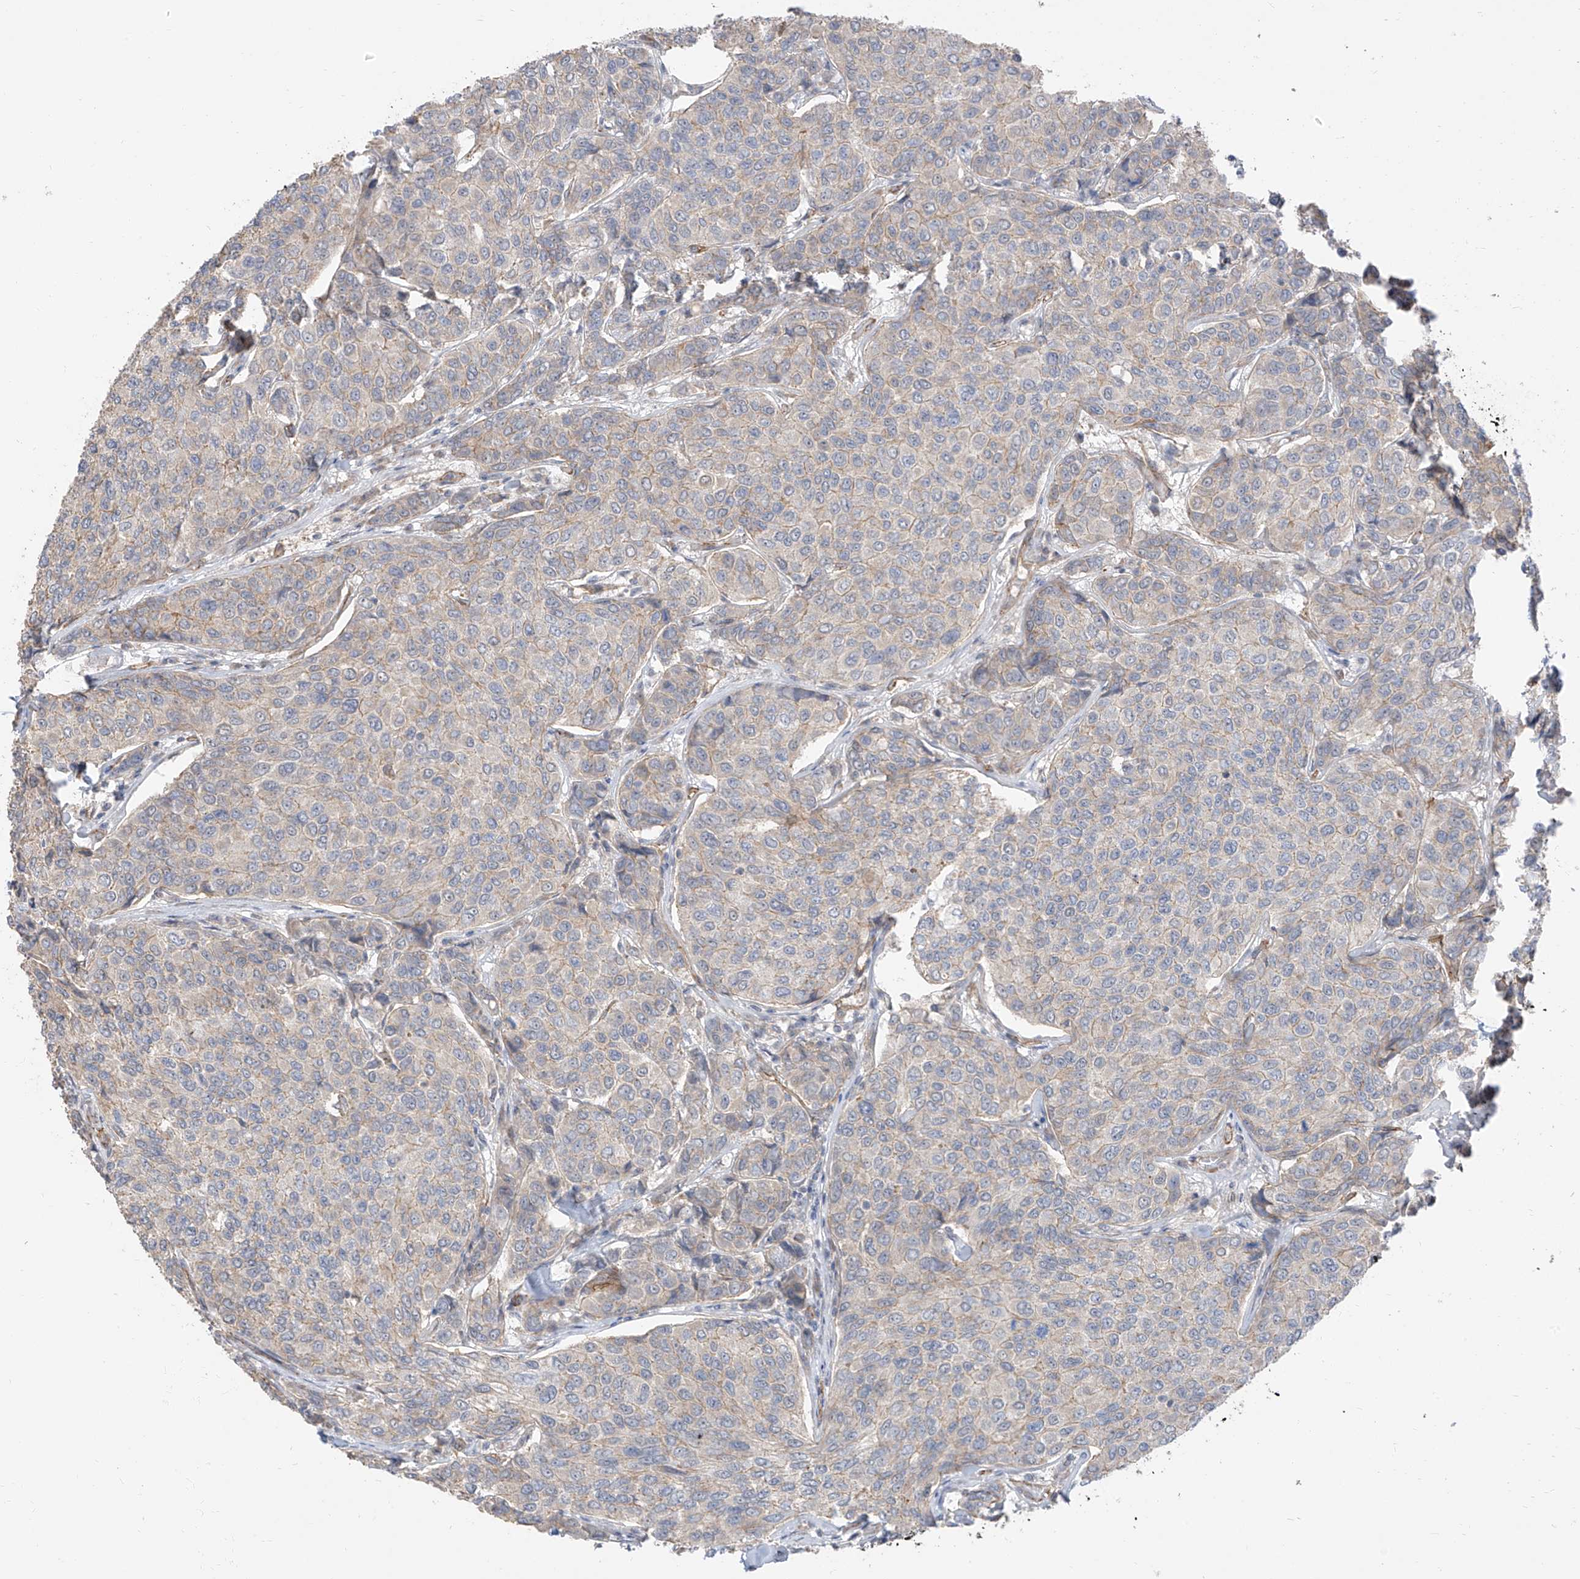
{"staining": {"intensity": "weak", "quantity": "<25%", "location": "cytoplasmic/membranous"}, "tissue": "breast cancer", "cell_type": "Tumor cells", "image_type": "cancer", "snomed": [{"axis": "morphology", "description": "Duct carcinoma"}, {"axis": "topography", "description": "Breast"}], "caption": "Protein analysis of breast infiltrating ductal carcinoma shows no significant staining in tumor cells. (DAB IHC with hematoxylin counter stain).", "gene": "EPHX4", "patient": {"sex": "female", "age": 55}}